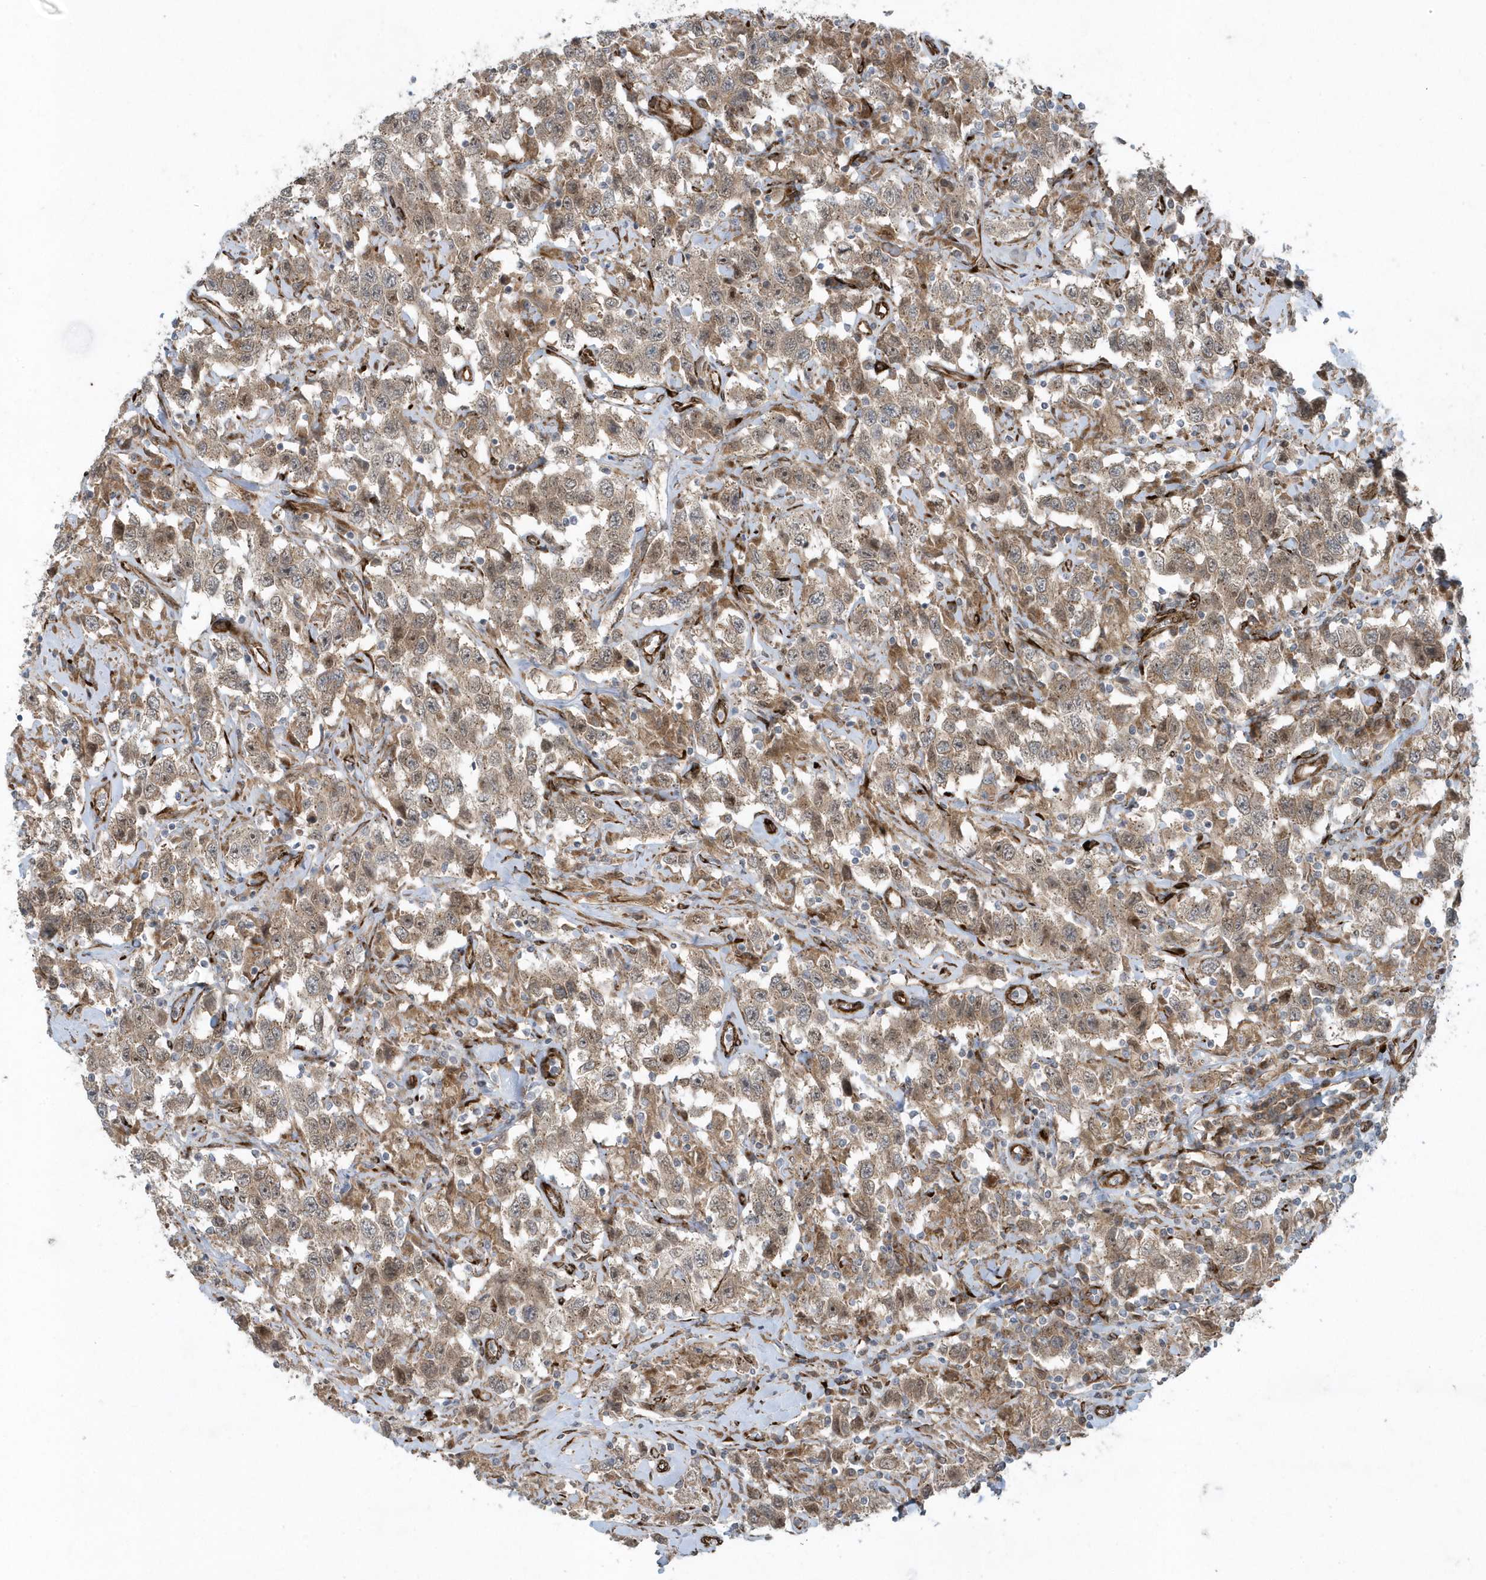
{"staining": {"intensity": "moderate", "quantity": ">75%", "location": "cytoplasmic/membranous"}, "tissue": "testis cancer", "cell_type": "Tumor cells", "image_type": "cancer", "snomed": [{"axis": "morphology", "description": "Seminoma, NOS"}, {"axis": "topography", "description": "Testis"}], "caption": "Testis cancer (seminoma) stained with immunohistochemistry reveals moderate cytoplasmic/membranous staining in about >75% of tumor cells.", "gene": "FAM98A", "patient": {"sex": "male", "age": 41}}